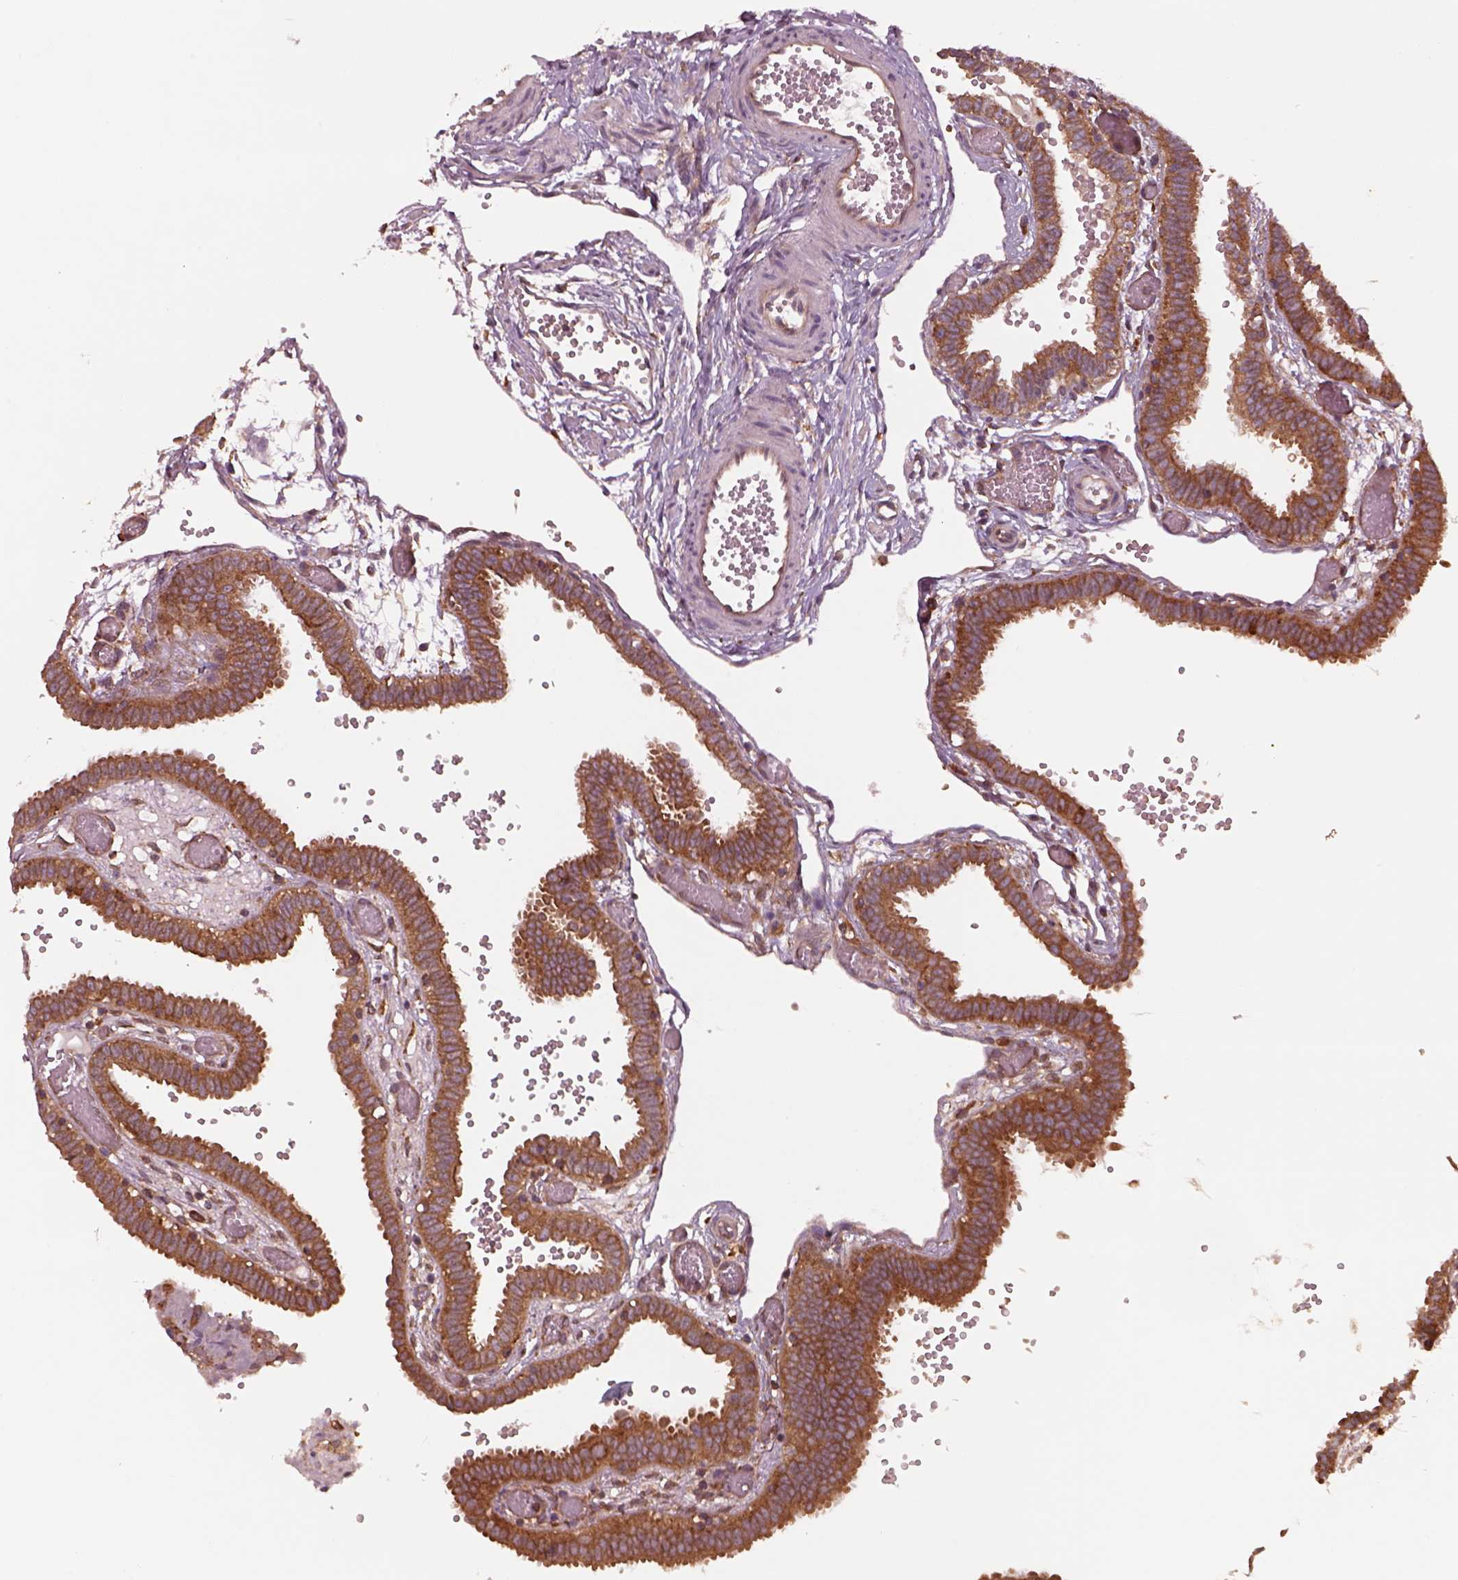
{"staining": {"intensity": "strong", "quantity": ">75%", "location": "cytoplasmic/membranous"}, "tissue": "fallopian tube", "cell_type": "Glandular cells", "image_type": "normal", "snomed": [{"axis": "morphology", "description": "Normal tissue, NOS"}, {"axis": "topography", "description": "Fallopian tube"}], "caption": "Immunohistochemistry micrograph of benign fallopian tube: fallopian tube stained using IHC displays high levels of strong protein expression localized specifically in the cytoplasmic/membranous of glandular cells, appearing as a cytoplasmic/membranous brown color.", "gene": "WASHC2A", "patient": {"sex": "female", "age": 37}}